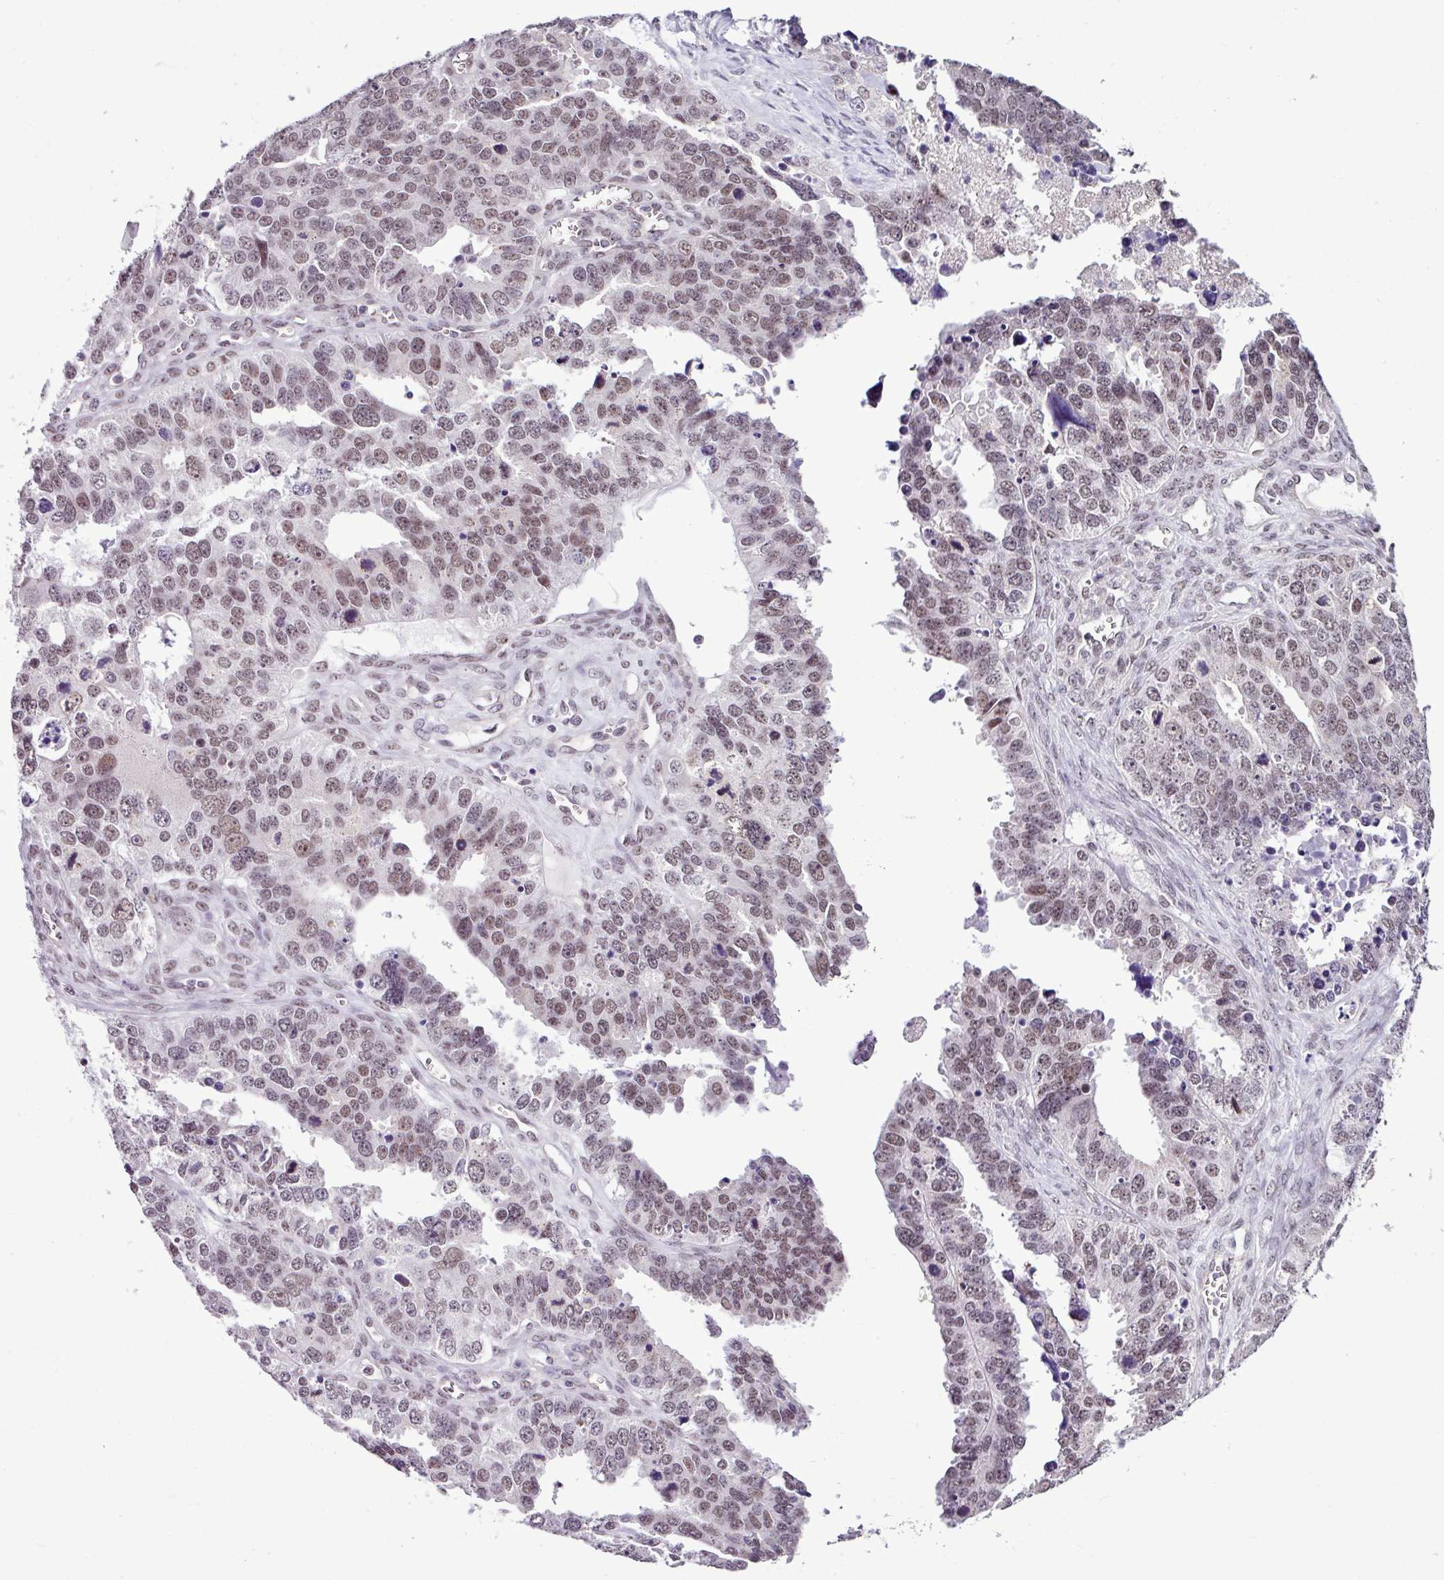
{"staining": {"intensity": "moderate", "quantity": ">75%", "location": "nuclear"}, "tissue": "ovarian cancer", "cell_type": "Tumor cells", "image_type": "cancer", "snomed": [{"axis": "morphology", "description": "Cystadenocarcinoma, serous, NOS"}, {"axis": "topography", "description": "Ovary"}], "caption": "DAB immunohistochemical staining of human ovarian cancer (serous cystadenocarcinoma) displays moderate nuclear protein staining in approximately >75% of tumor cells.", "gene": "UTP18", "patient": {"sex": "female", "age": 76}}